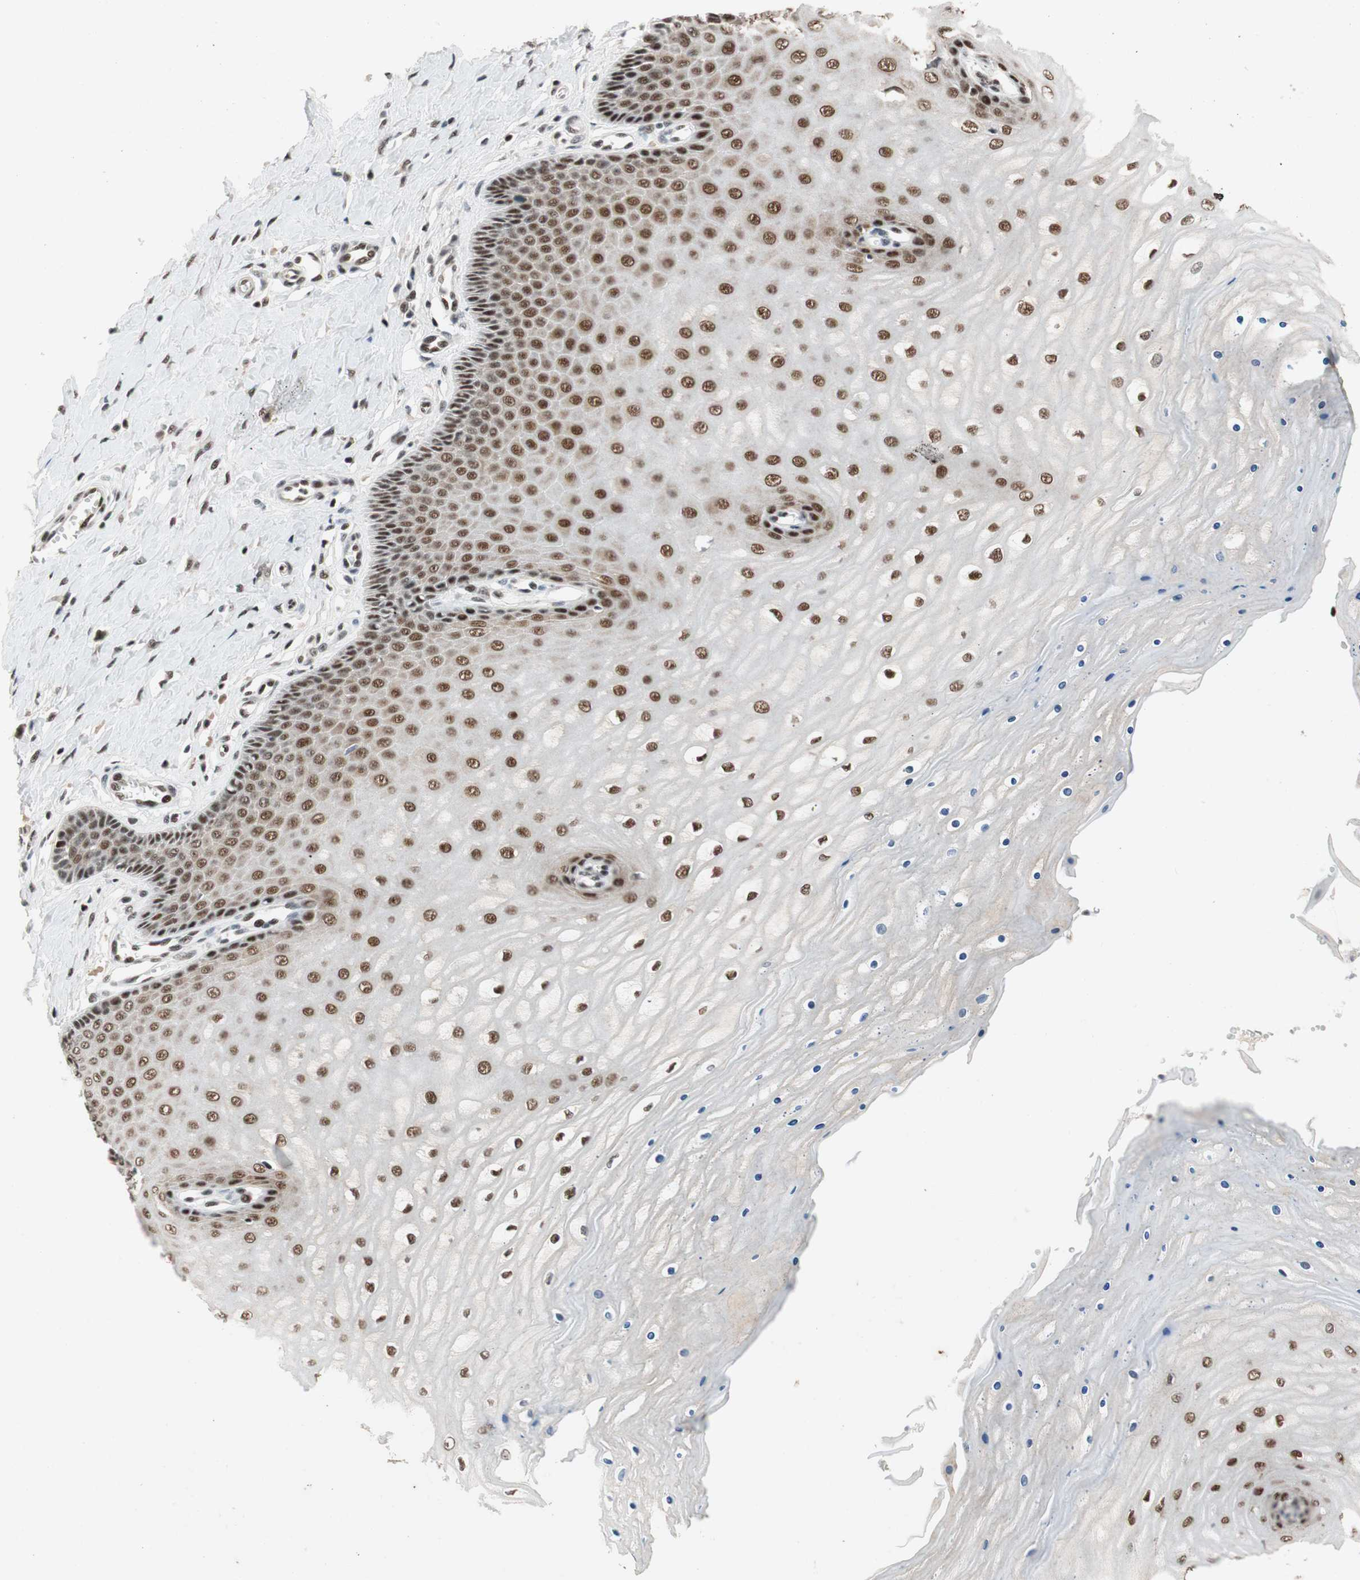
{"staining": {"intensity": "strong", "quantity": ">75%", "location": "nuclear"}, "tissue": "cervix", "cell_type": "Glandular cells", "image_type": "normal", "snomed": [{"axis": "morphology", "description": "Normal tissue, NOS"}, {"axis": "topography", "description": "Cervix"}], "caption": "Glandular cells display strong nuclear staining in approximately >75% of cells in benign cervix.", "gene": "NCBP3", "patient": {"sex": "female", "age": 55}}